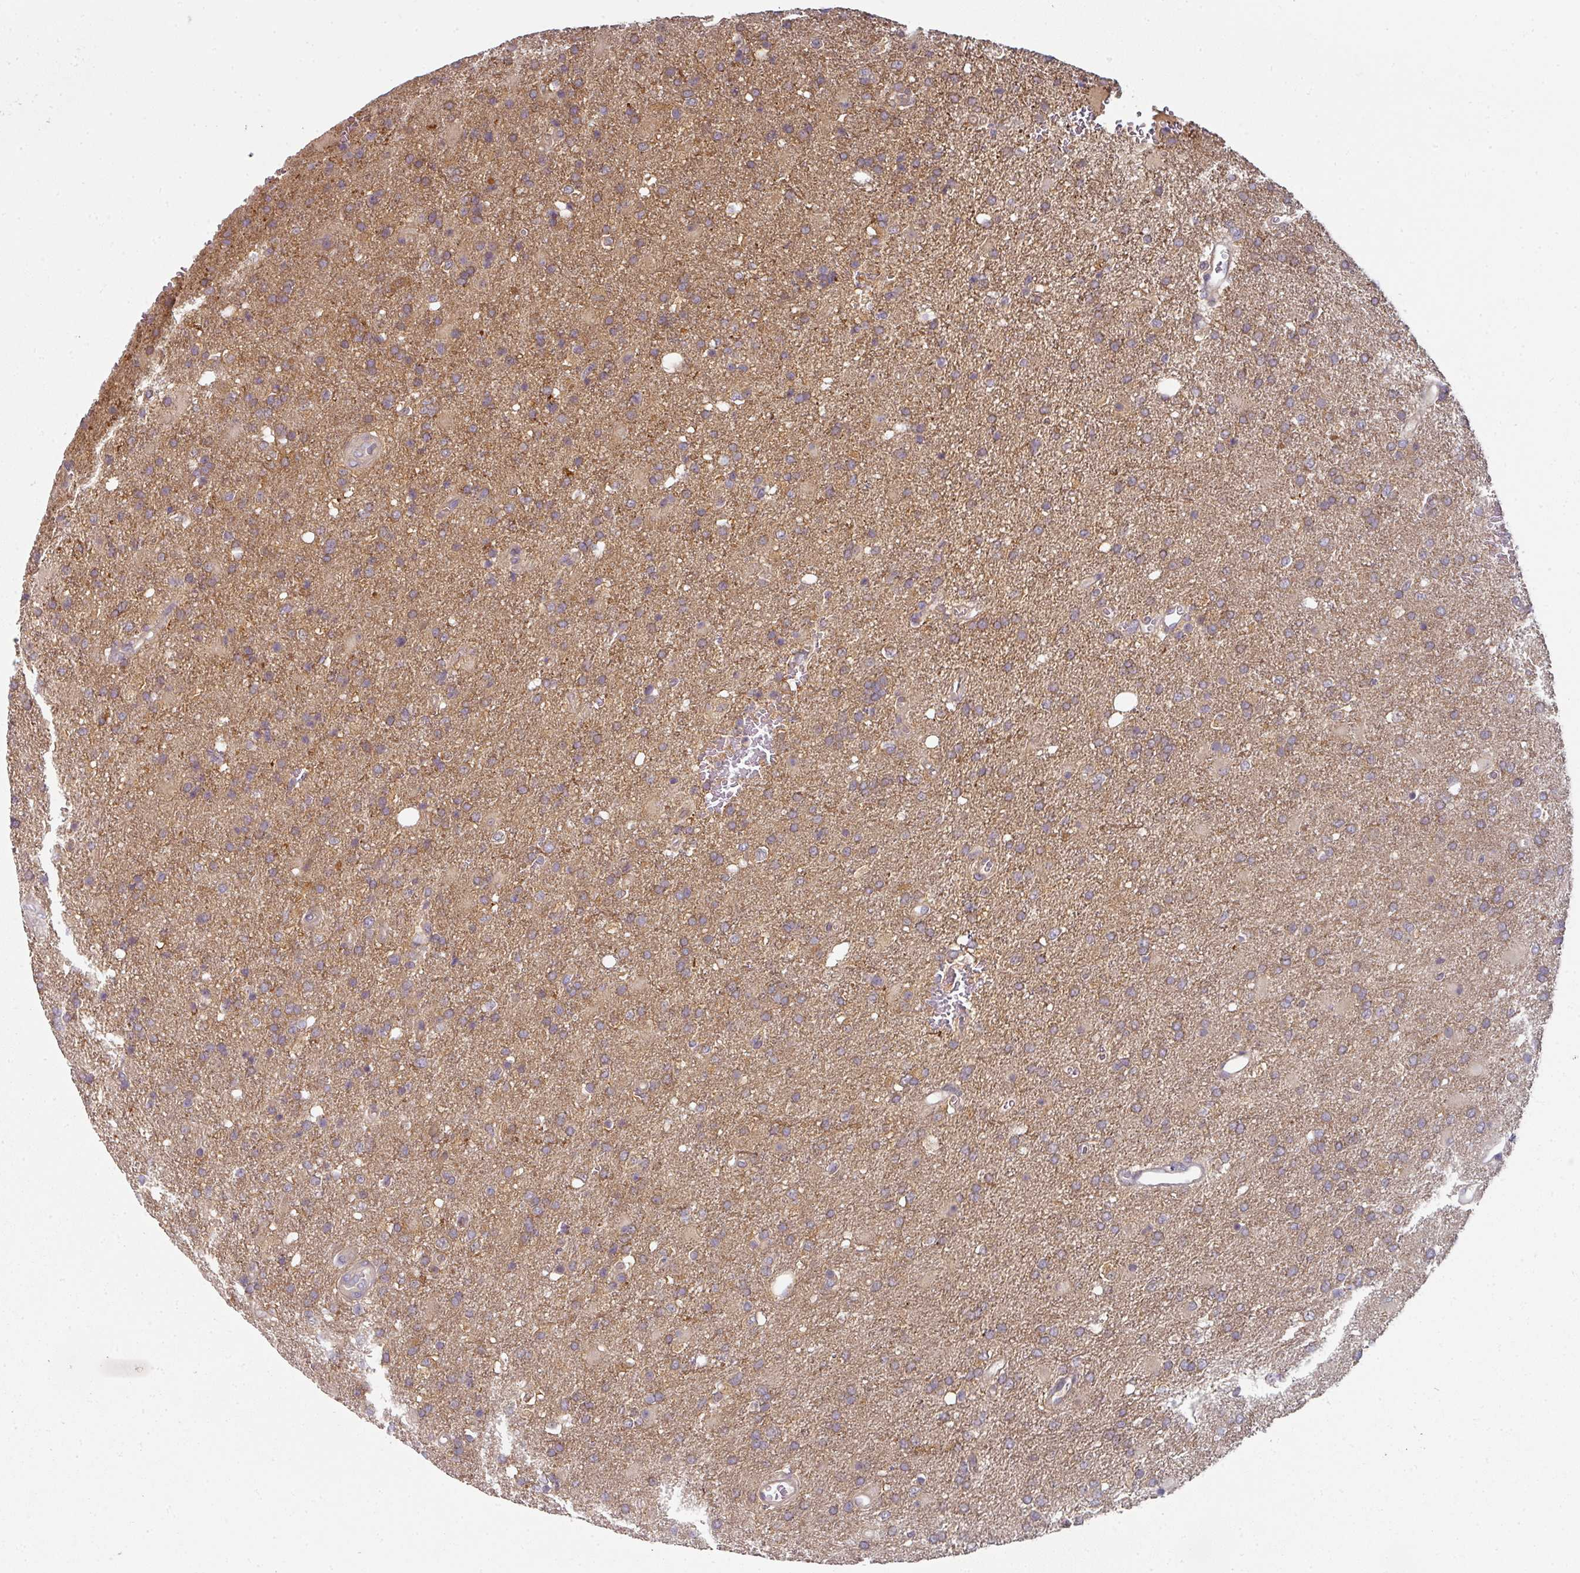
{"staining": {"intensity": "moderate", "quantity": "25%-75%", "location": "cytoplasmic/membranous"}, "tissue": "glioma", "cell_type": "Tumor cells", "image_type": "cancer", "snomed": [{"axis": "morphology", "description": "Glioma, malignant, High grade"}, {"axis": "topography", "description": "Brain"}], "caption": "A brown stain highlights moderate cytoplasmic/membranous staining of a protein in human glioma tumor cells.", "gene": "MAP2K2", "patient": {"sex": "female", "age": 74}}